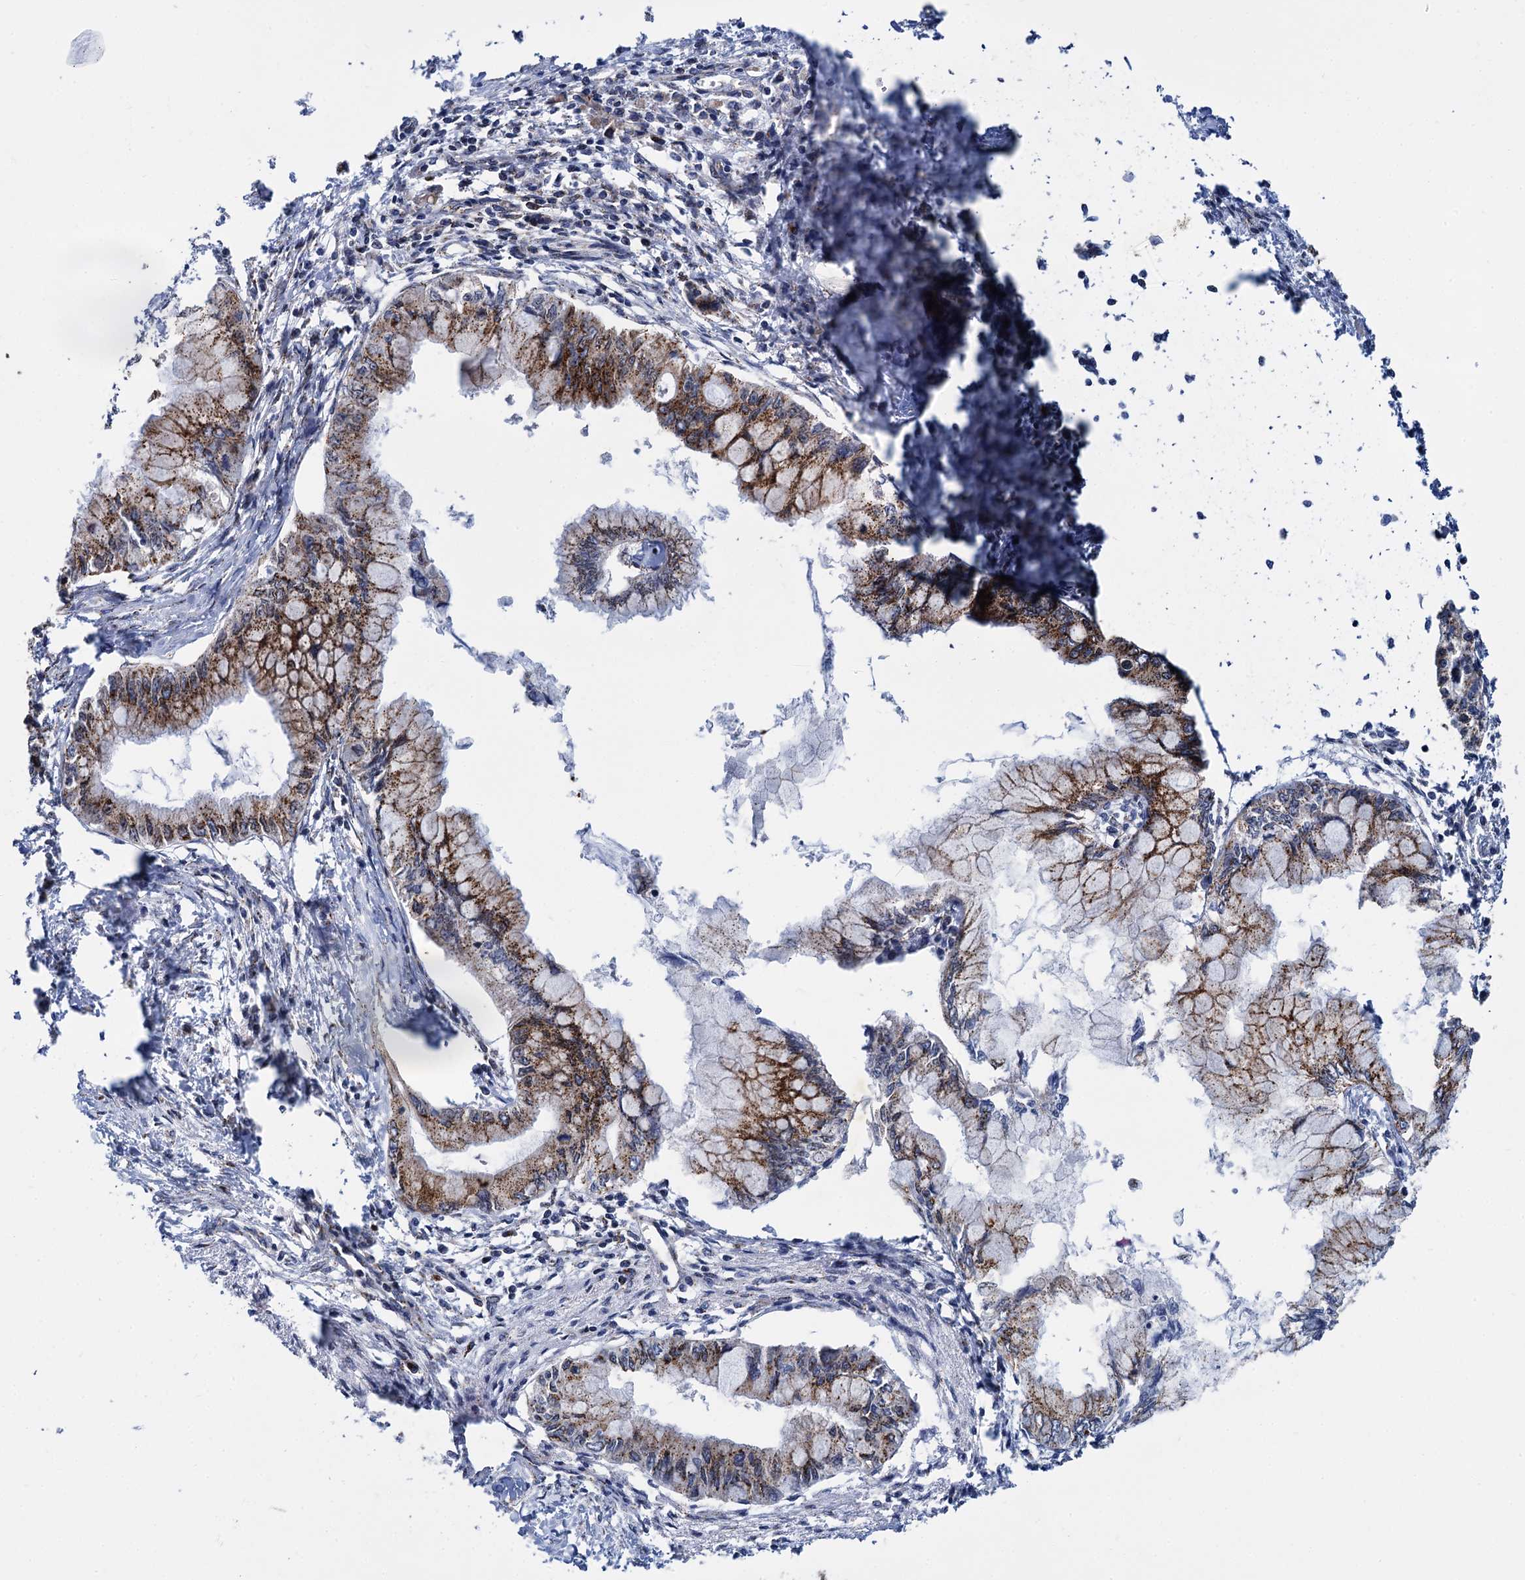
{"staining": {"intensity": "strong", "quantity": ">75%", "location": "cytoplasmic/membranous"}, "tissue": "pancreatic cancer", "cell_type": "Tumor cells", "image_type": "cancer", "snomed": [{"axis": "morphology", "description": "Adenocarcinoma, NOS"}, {"axis": "topography", "description": "Pancreas"}], "caption": "An immunohistochemistry (IHC) micrograph of tumor tissue is shown. Protein staining in brown highlights strong cytoplasmic/membranous positivity in adenocarcinoma (pancreatic) within tumor cells. (brown staining indicates protein expression, while blue staining denotes nuclei).", "gene": "SUPT20H", "patient": {"sex": "male", "age": 48}}